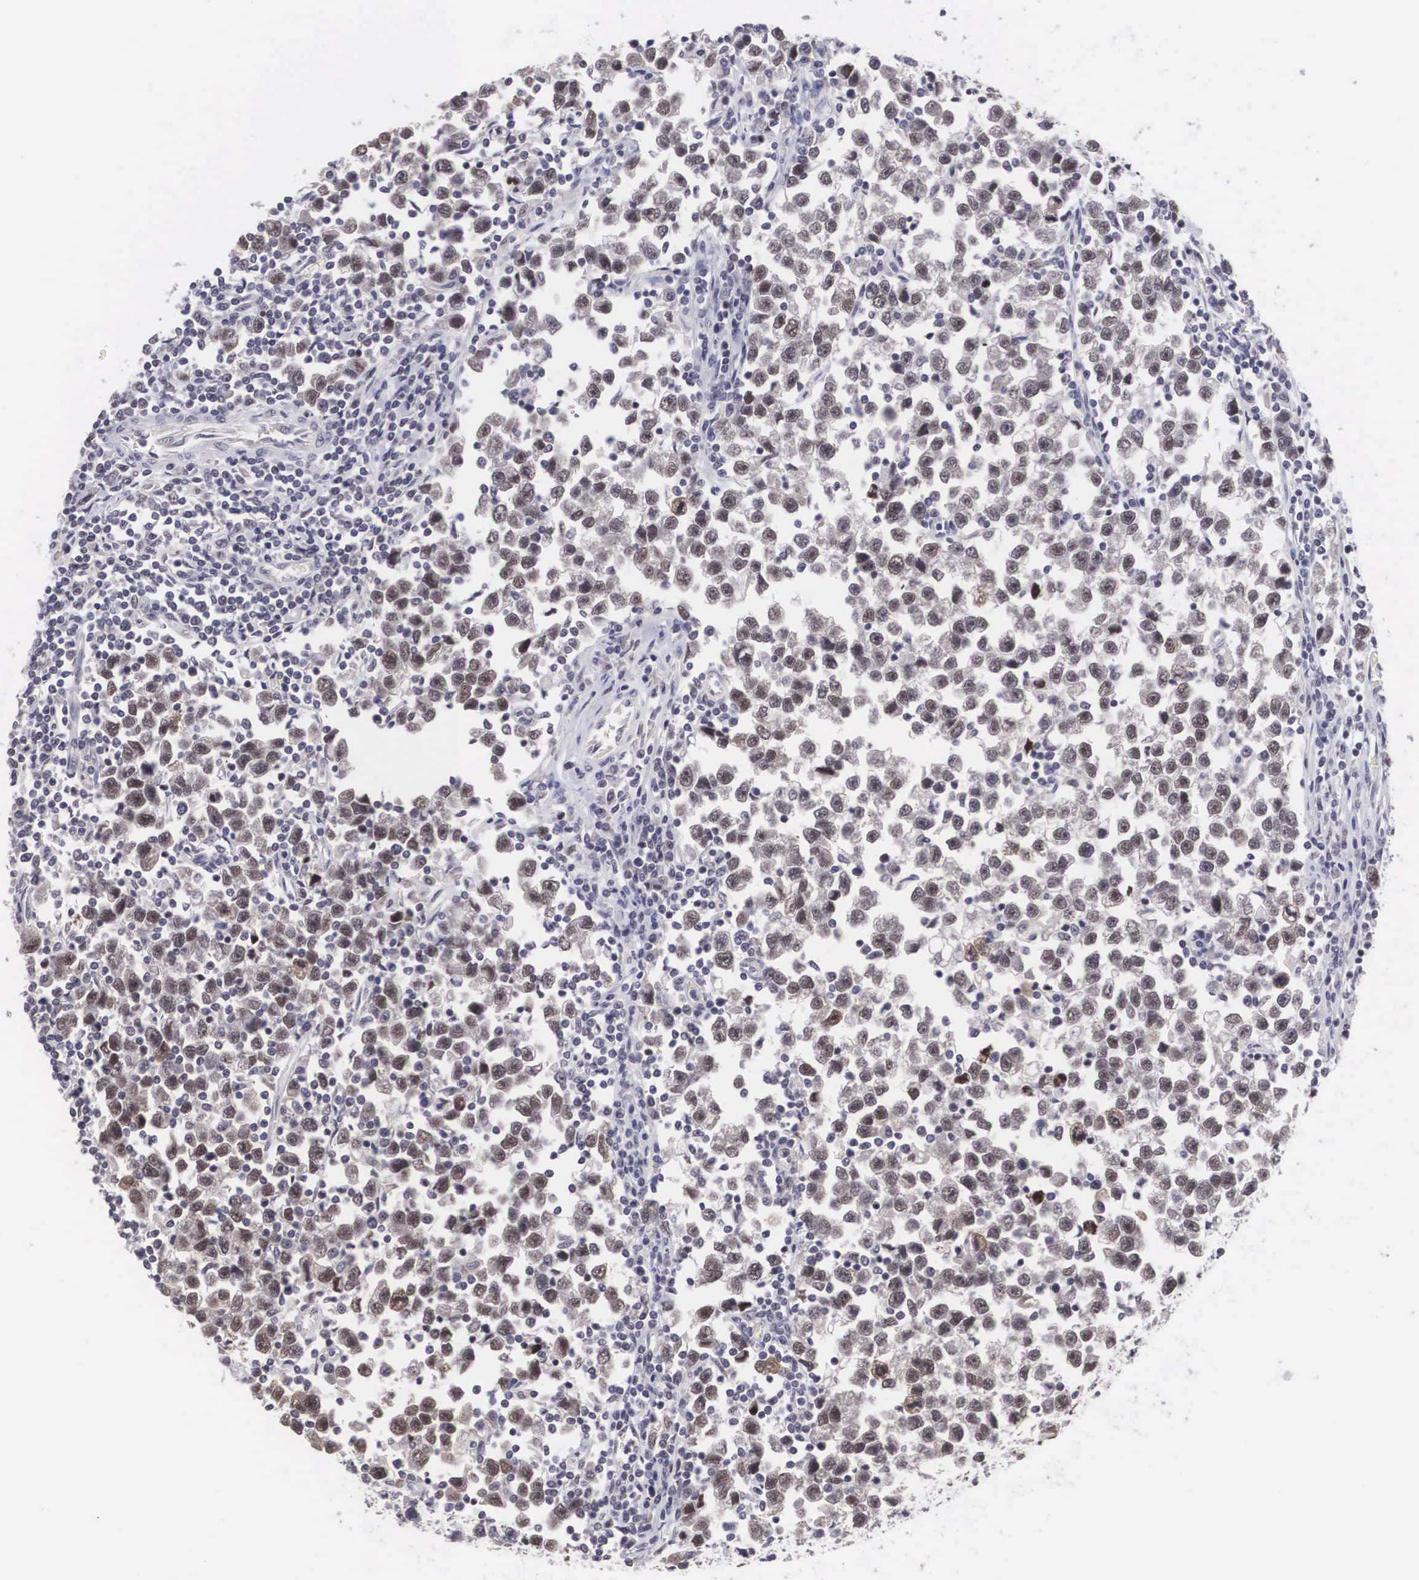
{"staining": {"intensity": "weak", "quantity": ">75%", "location": "nuclear"}, "tissue": "testis cancer", "cell_type": "Tumor cells", "image_type": "cancer", "snomed": [{"axis": "morphology", "description": "Seminoma, NOS"}, {"axis": "topography", "description": "Testis"}], "caption": "About >75% of tumor cells in human testis seminoma reveal weak nuclear protein positivity as visualized by brown immunohistochemical staining.", "gene": "MORC2", "patient": {"sex": "male", "age": 43}}